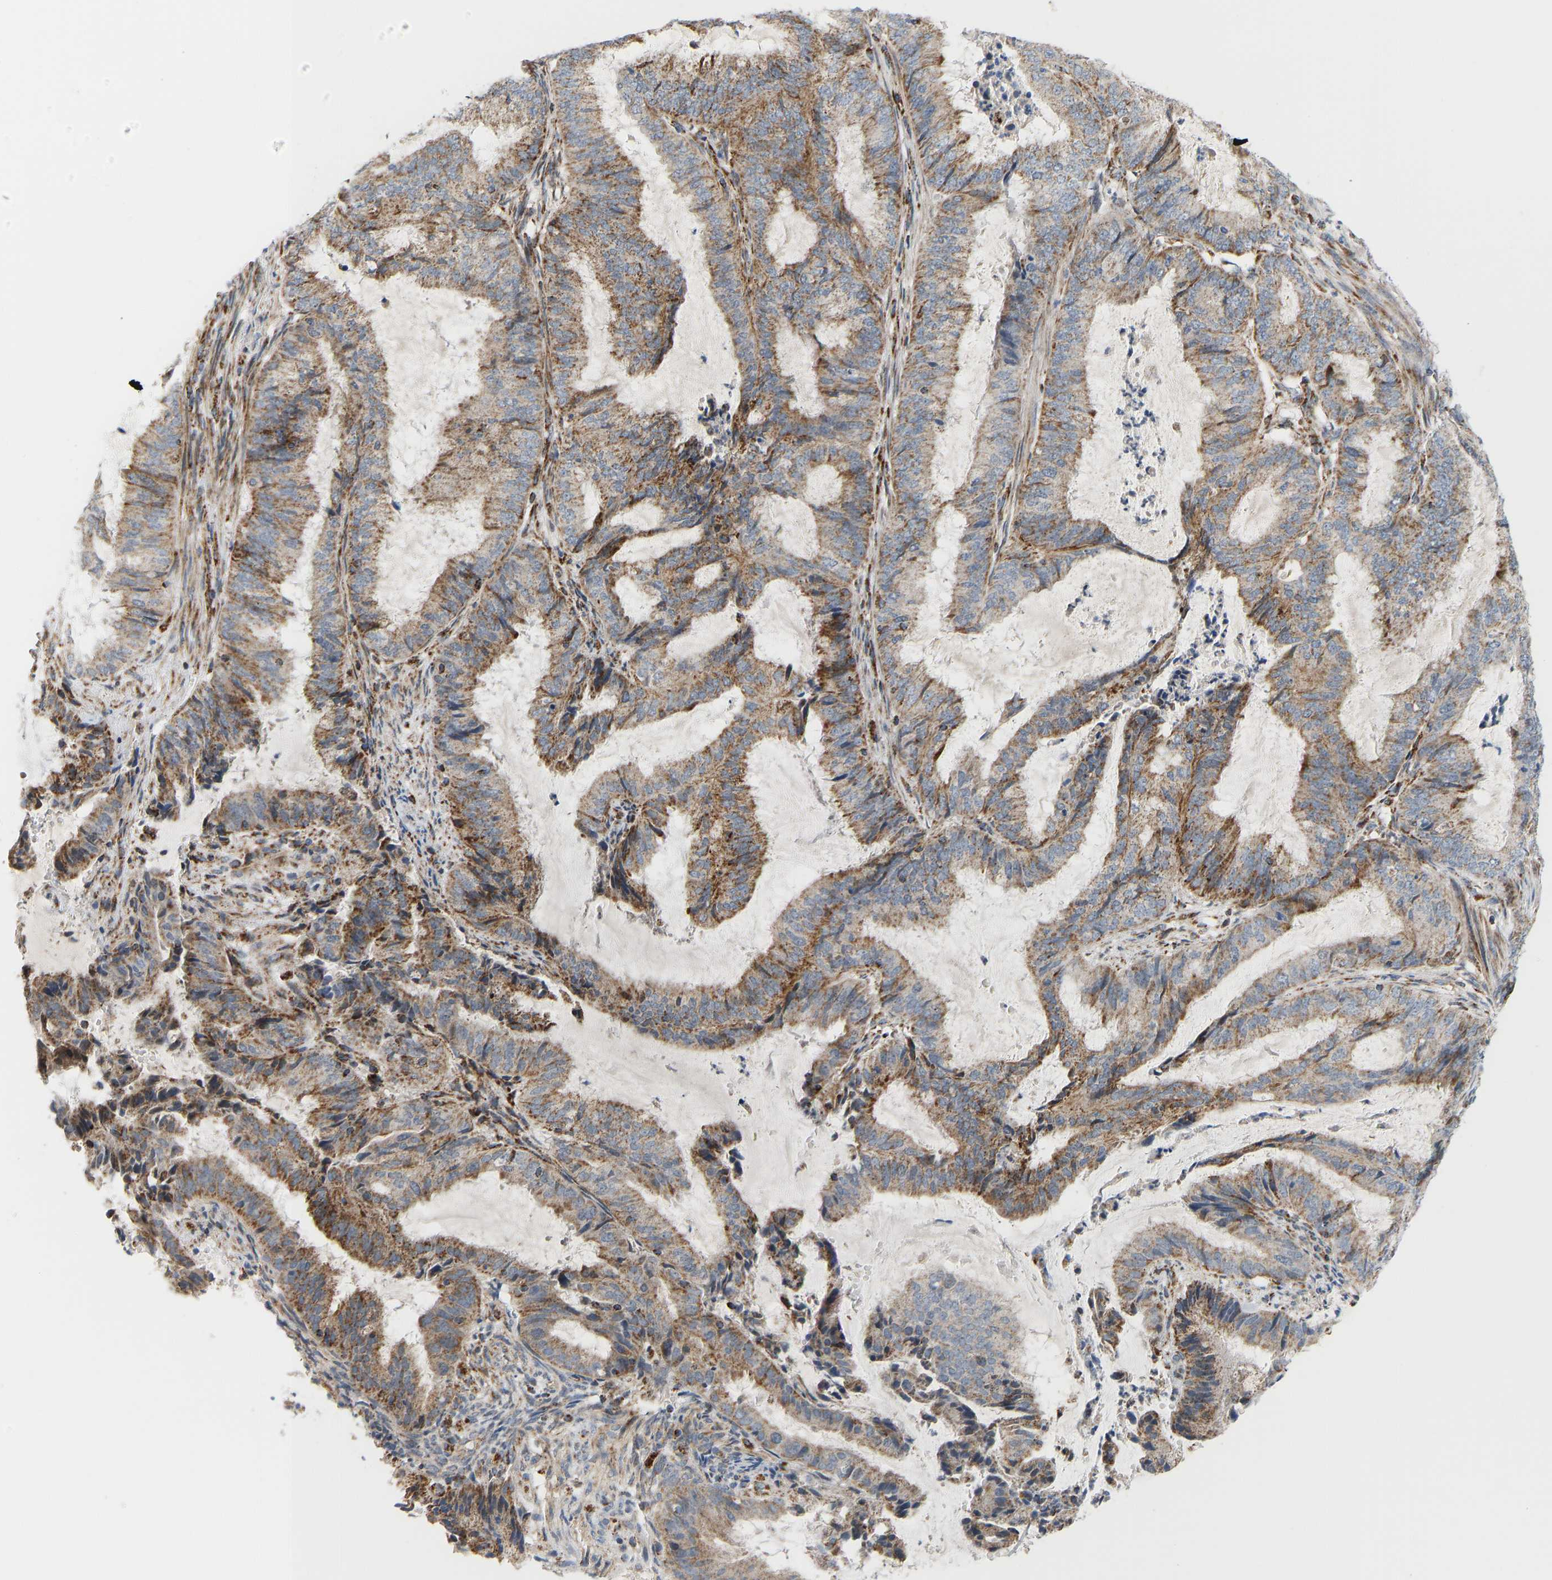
{"staining": {"intensity": "moderate", "quantity": ">75%", "location": "cytoplasmic/membranous"}, "tissue": "endometrial cancer", "cell_type": "Tumor cells", "image_type": "cancer", "snomed": [{"axis": "morphology", "description": "Adenocarcinoma, NOS"}, {"axis": "topography", "description": "Endometrium"}], "caption": "High-magnification brightfield microscopy of endometrial cancer (adenocarcinoma) stained with DAB (brown) and counterstained with hematoxylin (blue). tumor cells exhibit moderate cytoplasmic/membranous staining is appreciated in approximately>75% of cells.", "gene": "GPSM2", "patient": {"sex": "female", "age": 51}}